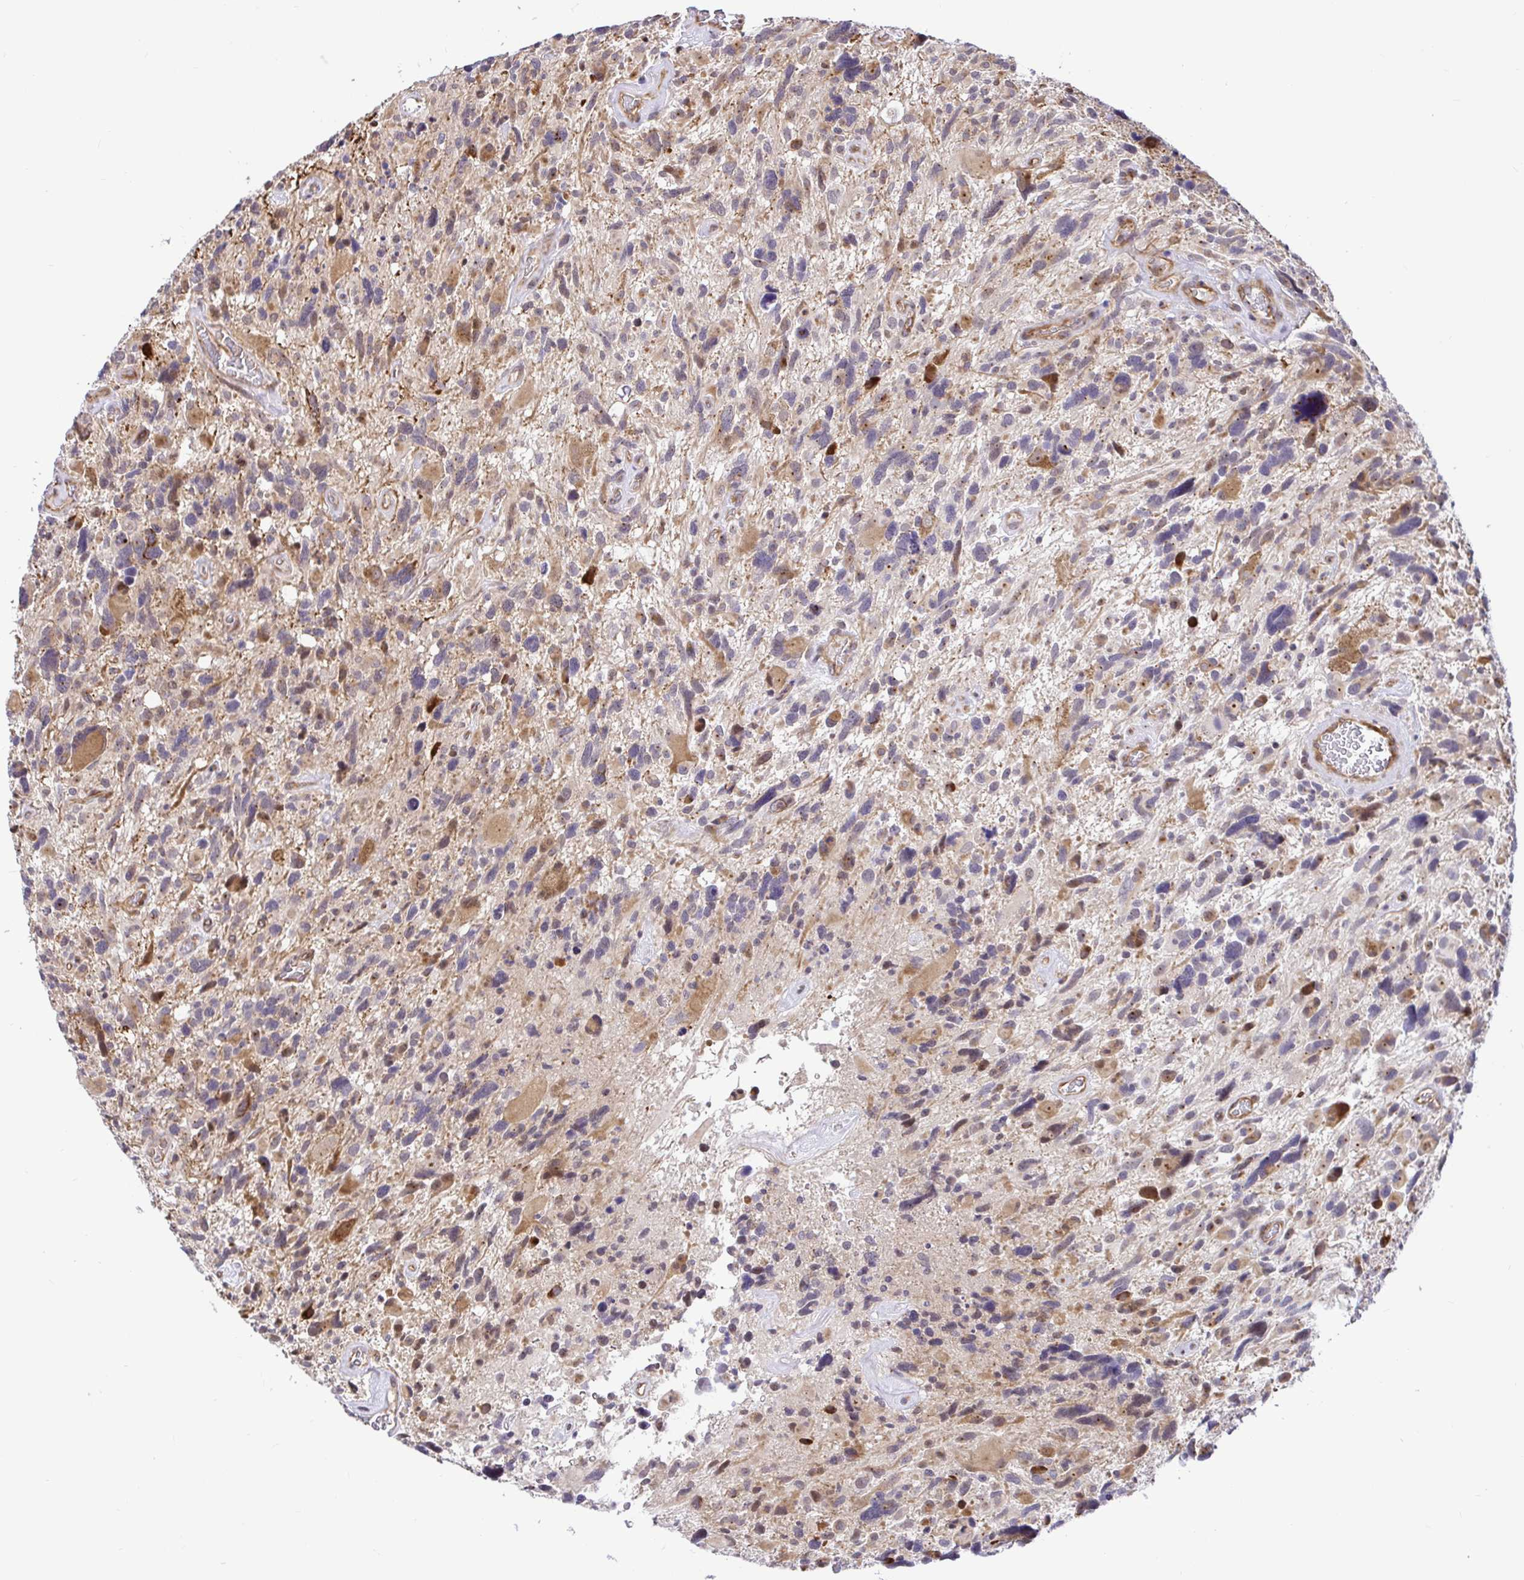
{"staining": {"intensity": "negative", "quantity": "none", "location": "none"}, "tissue": "glioma", "cell_type": "Tumor cells", "image_type": "cancer", "snomed": [{"axis": "morphology", "description": "Glioma, malignant, High grade"}, {"axis": "topography", "description": "Brain"}], "caption": "Tumor cells show no significant staining in glioma.", "gene": "TRIM55", "patient": {"sex": "male", "age": 49}}